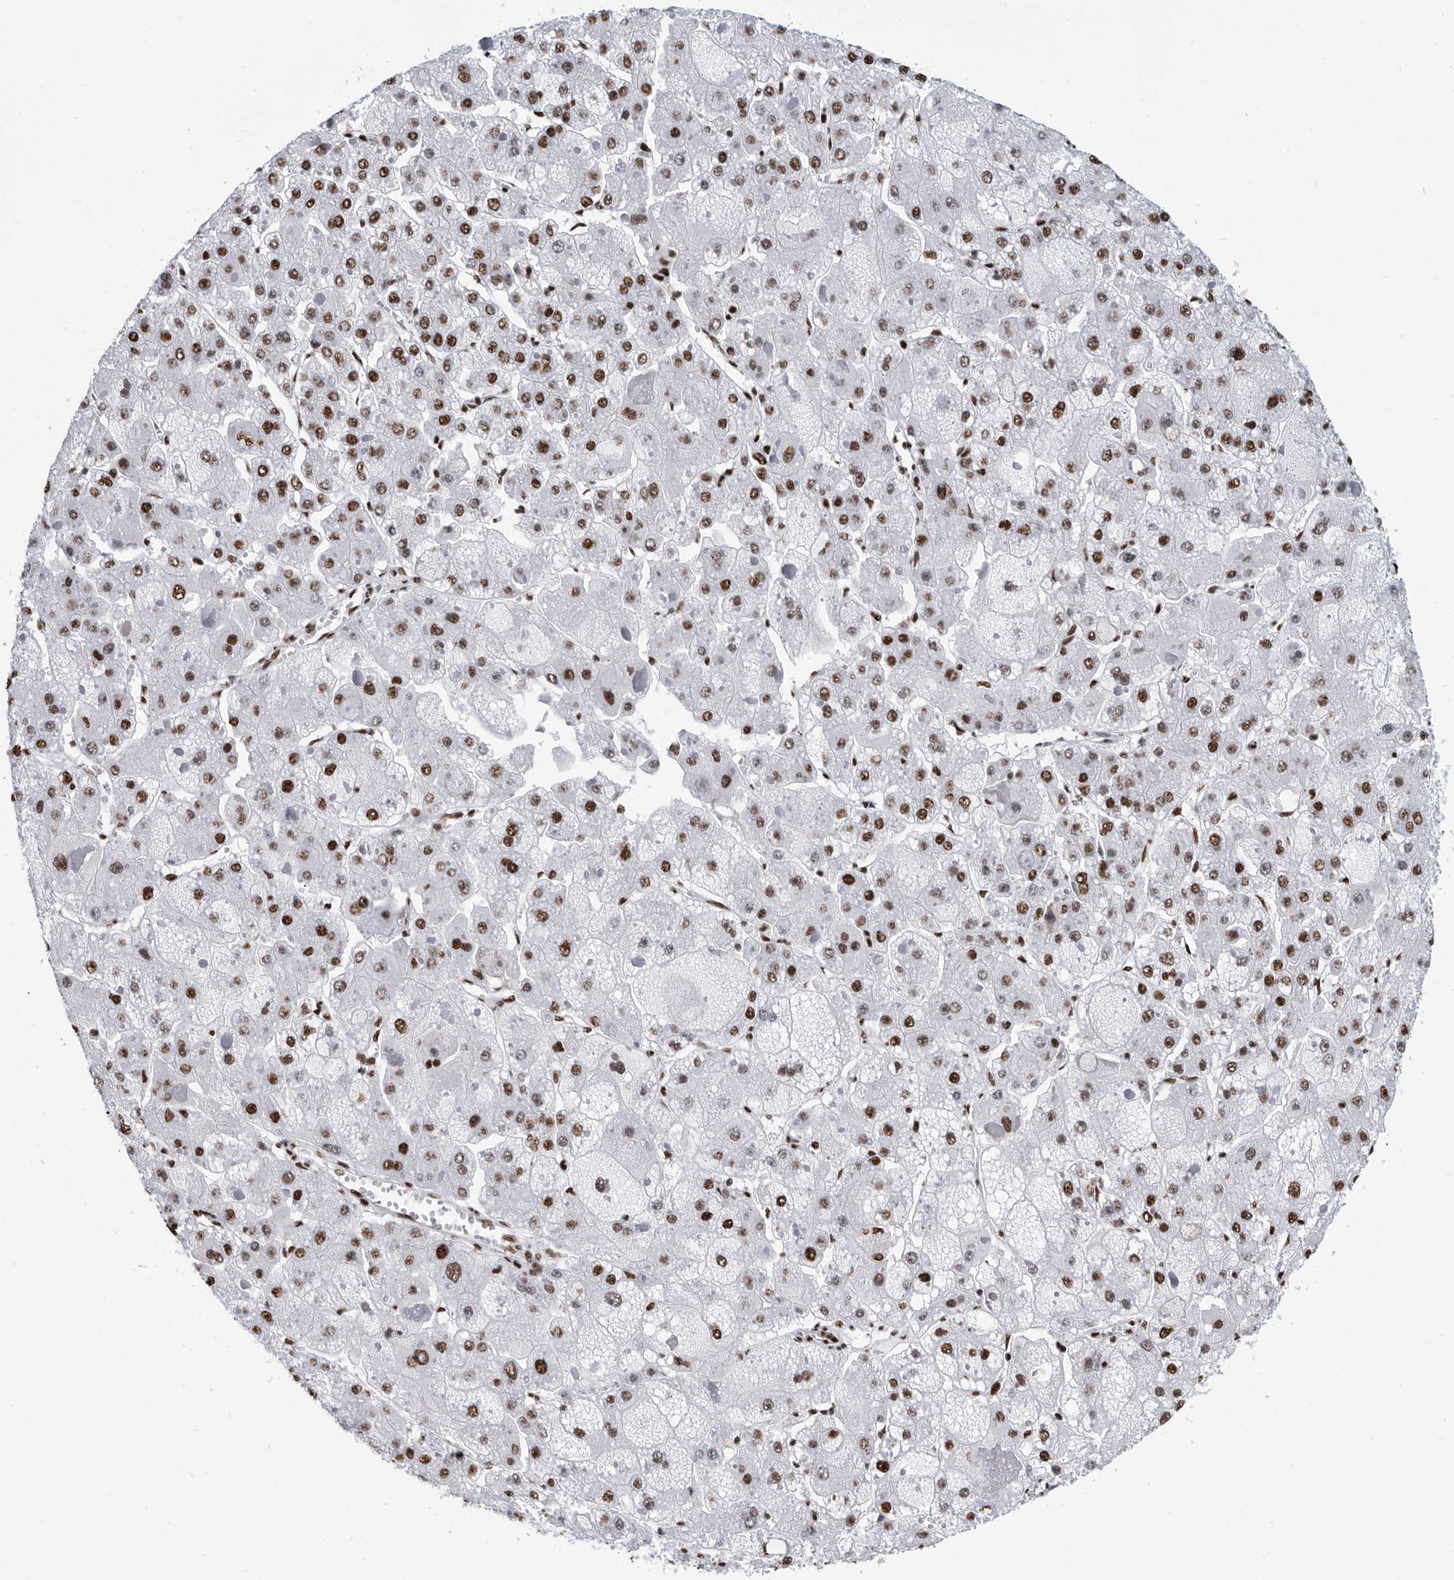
{"staining": {"intensity": "strong", "quantity": ">75%", "location": "nuclear"}, "tissue": "liver cancer", "cell_type": "Tumor cells", "image_type": "cancer", "snomed": [{"axis": "morphology", "description": "Carcinoma, Hepatocellular, NOS"}, {"axis": "topography", "description": "Liver"}], "caption": "Immunohistochemical staining of liver cancer (hepatocellular carcinoma) reveals high levels of strong nuclear protein expression in approximately >75% of tumor cells.", "gene": "SF3A1", "patient": {"sex": "female", "age": 73}}